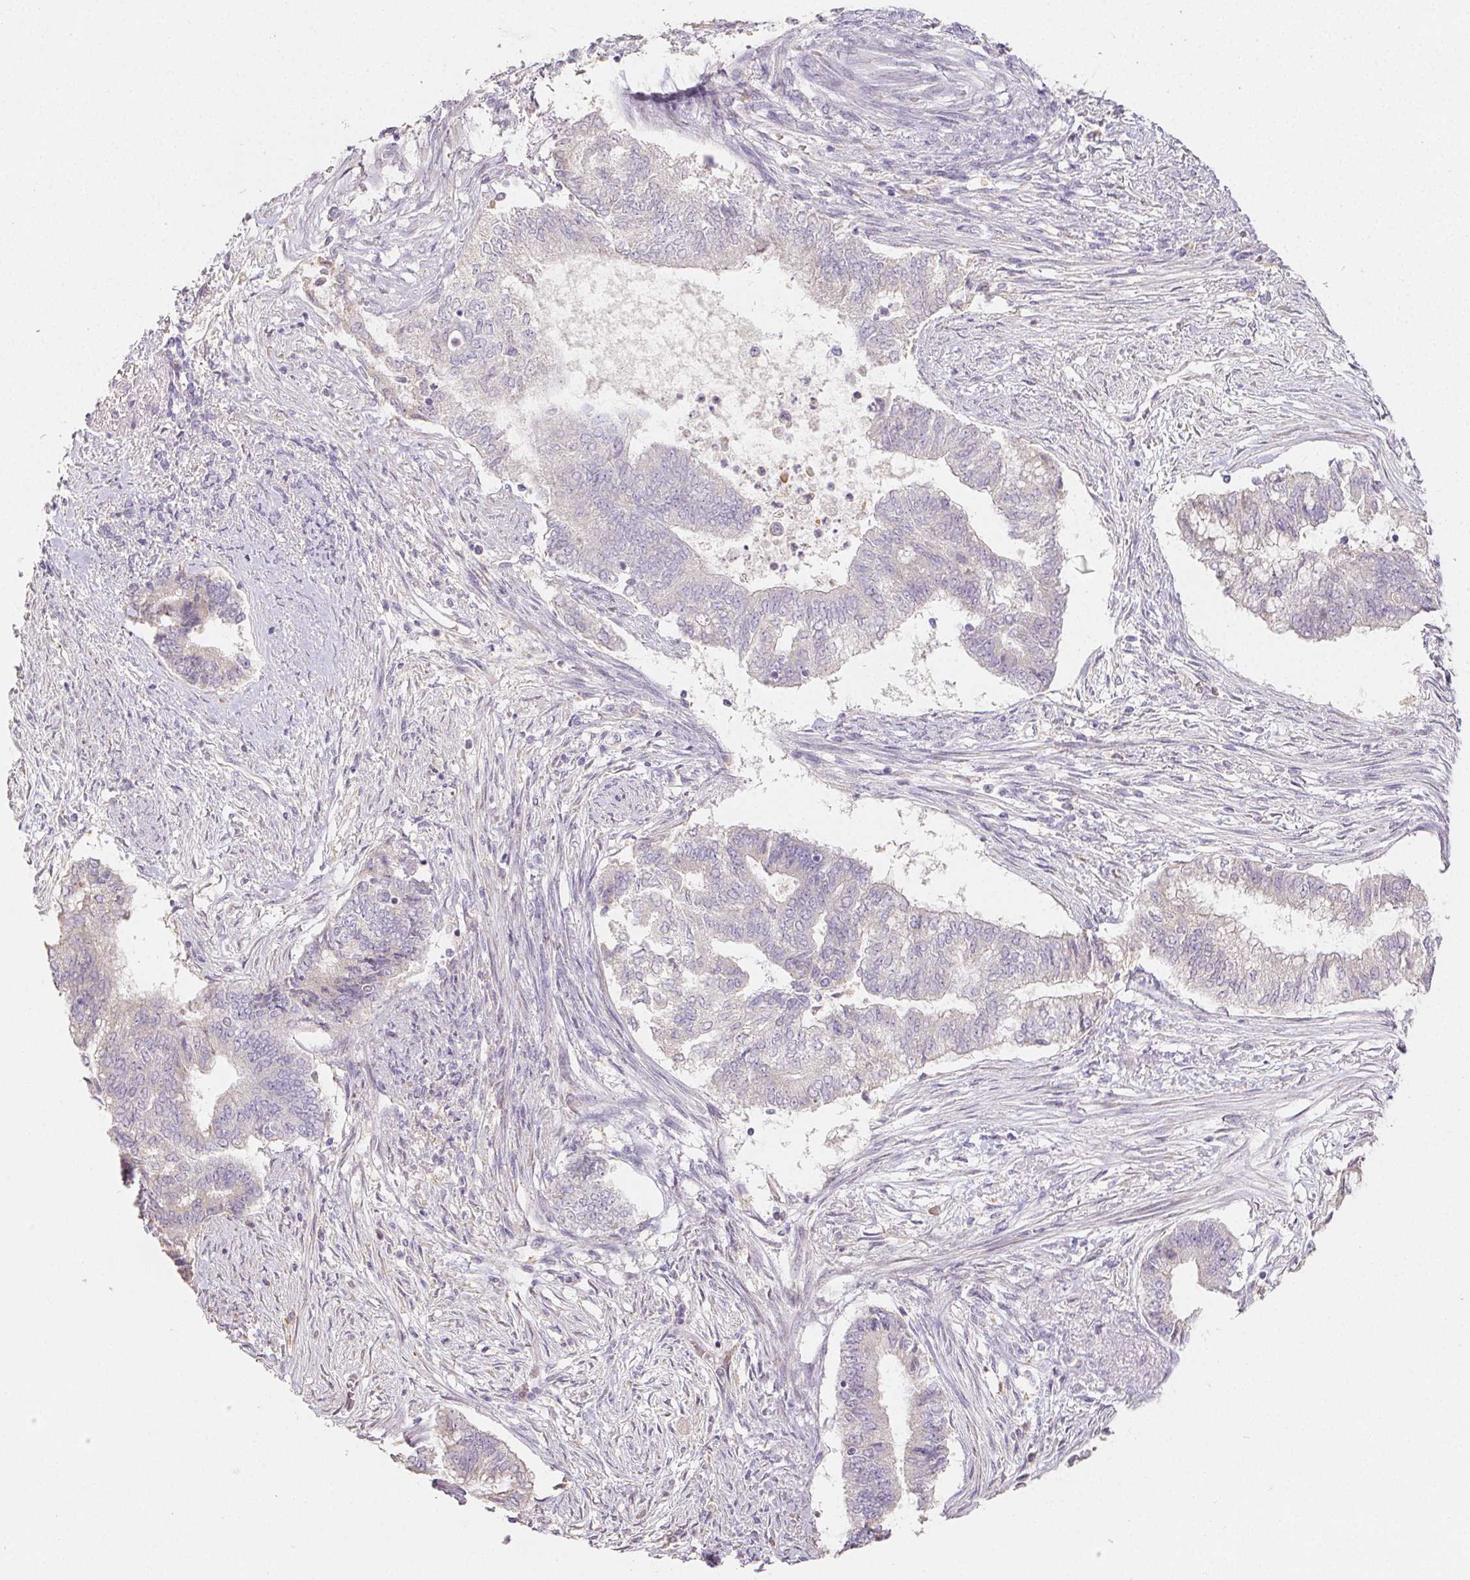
{"staining": {"intensity": "negative", "quantity": "none", "location": "none"}, "tissue": "endometrial cancer", "cell_type": "Tumor cells", "image_type": "cancer", "snomed": [{"axis": "morphology", "description": "Adenocarcinoma, NOS"}, {"axis": "topography", "description": "Endometrium"}], "caption": "There is no significant positivity in tumor cells of endometrial cancer (adenocarcinoma).", "gene": "ACVR1B", "patient": {"sex": "female", "age": 65}}